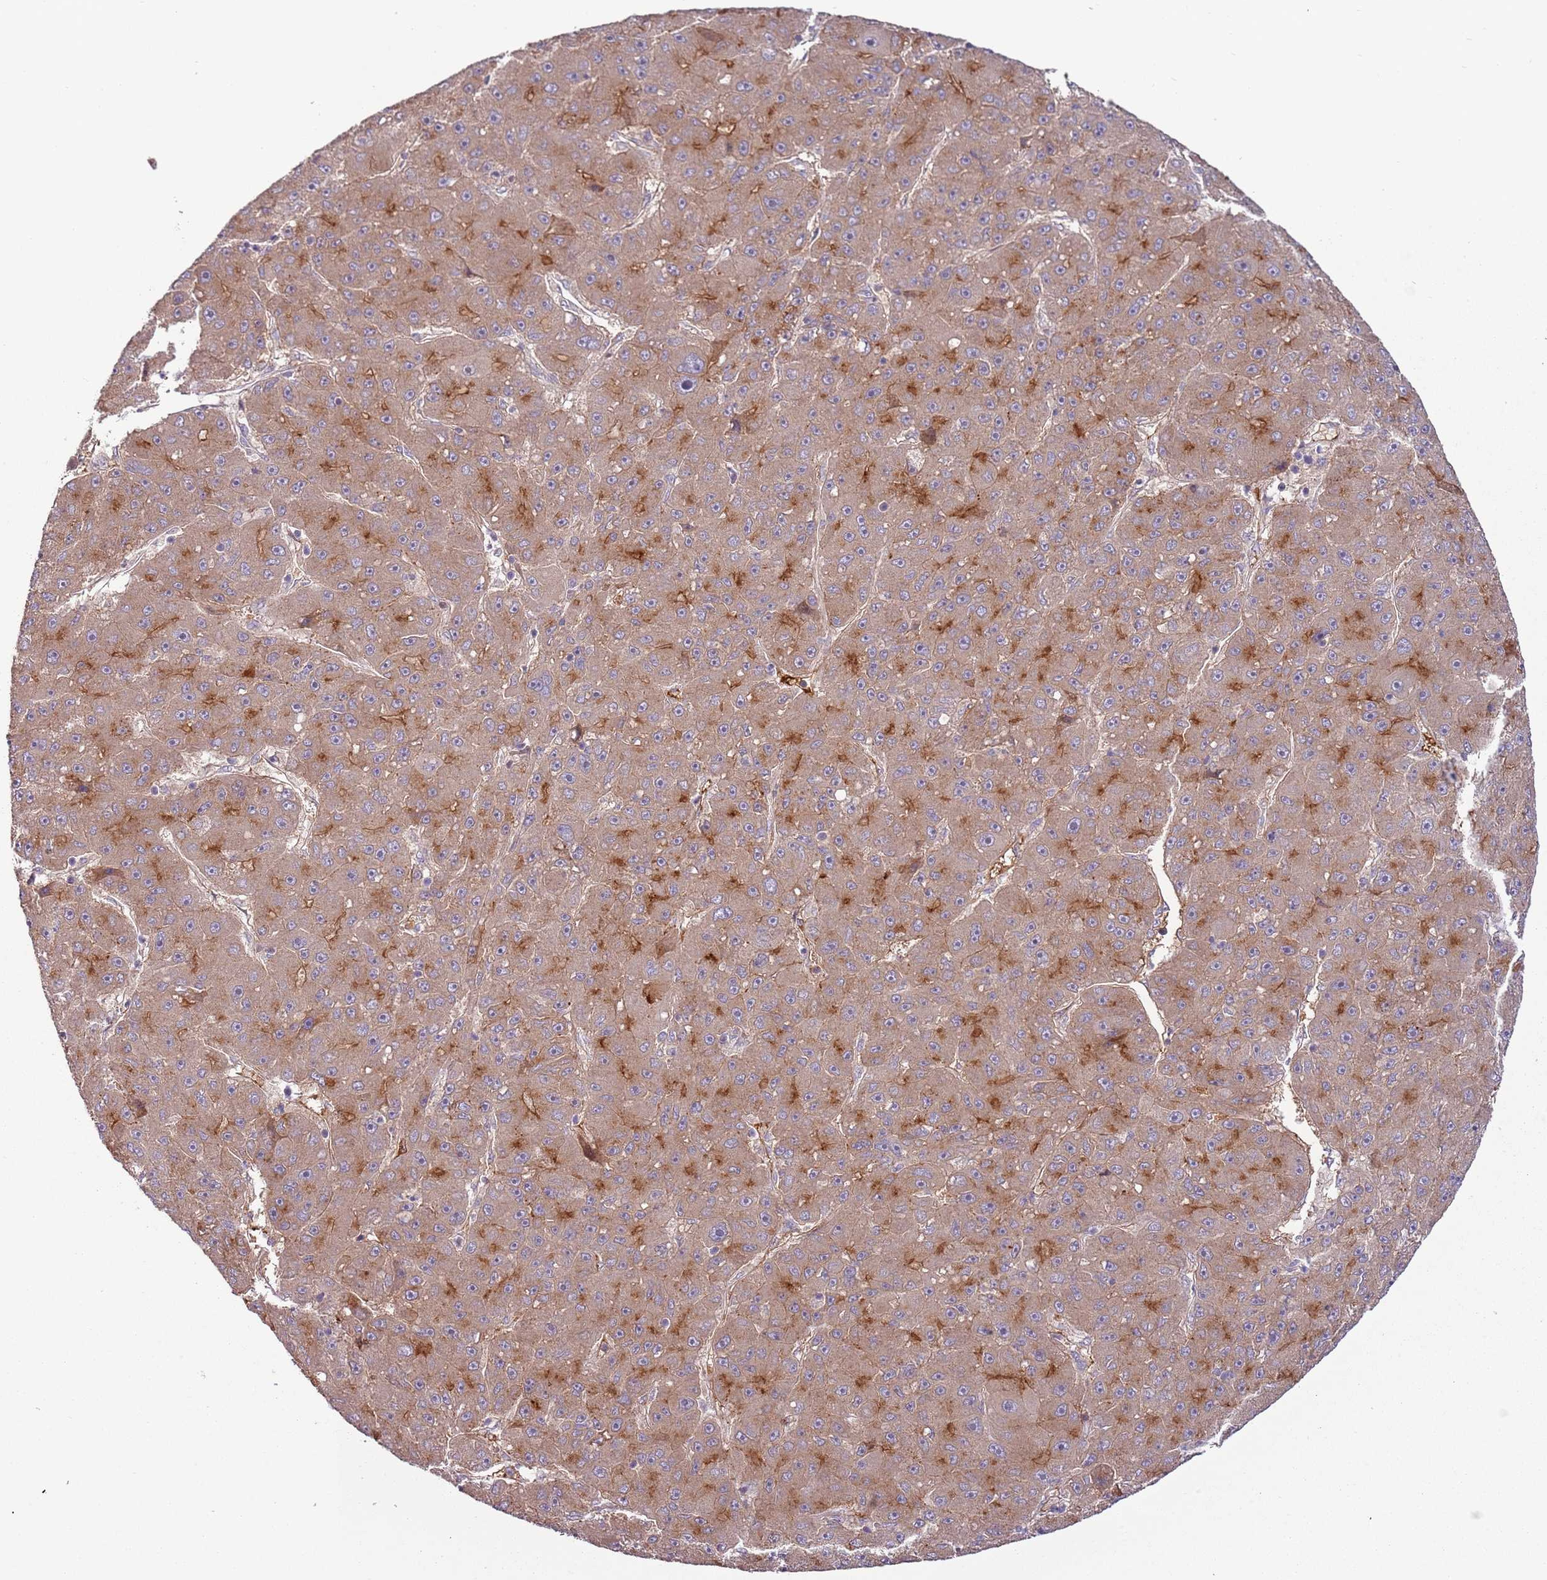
{"staining": {"intensity": "moderate", "quantity": "25%-75%", "location": "cytoplasmic/membranous"}, "tissue": "liver cancer", "cell_type": "Tumor cells", "image_type": "cancer", "snomed": [{"axis": "morphology", "description": "Carcinoma, Hepatocellular, NOS"}, {"axis": "topography", "description": "Liver"}], "caption": "This is a micrograph of immunohistochemistry (IHC) staining of hepatocellular carcinoma (liver), which shows moderate expression in the cytoplasmic/membranous of tumor cells.", "gene": "RNF128", "patient": {"sex": "male", "age": 67}}